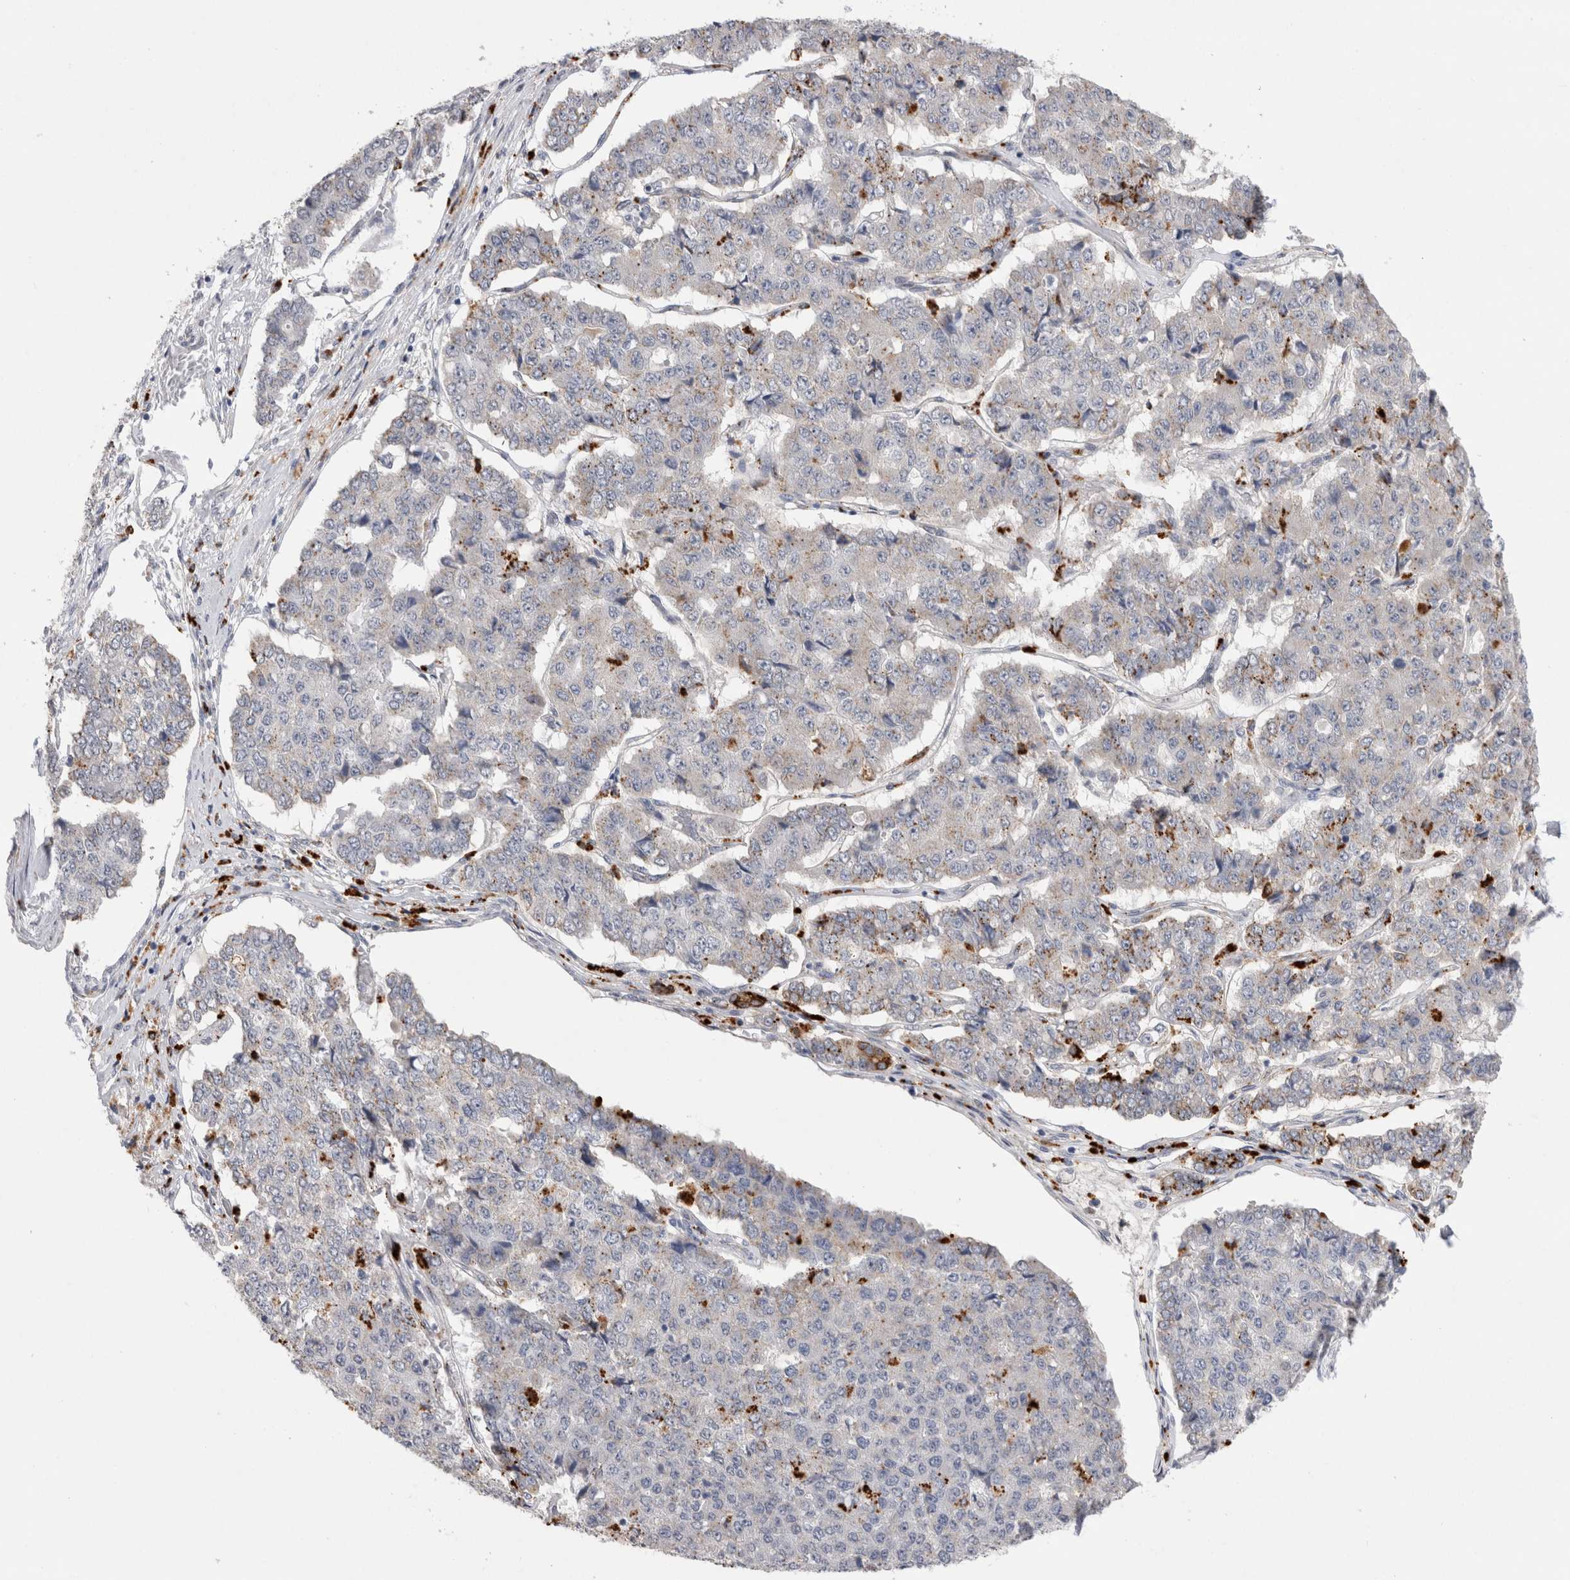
{"staining": {"intensity": "negative", "quantity": "none", "location": "none"}, "tissue": "pancreatic cancer", "cell_type": "Tumor cells", "image_type": "cancer", "snomed": [{"axis": "morphology", "description": "Adenocarcinoma, NOS"}, {"axis": "topography", "description": "Pancreas"}], "caption": "This histopathology image is of pancreatic adenocarcinoma stained with immunohistochemistry (IHC) to label a protein in brown with the nuclei are counter-stained blue. There is no staining in tumor cells.", "gene": "GAA", "patient": {"sex": "male", "age": 50}}